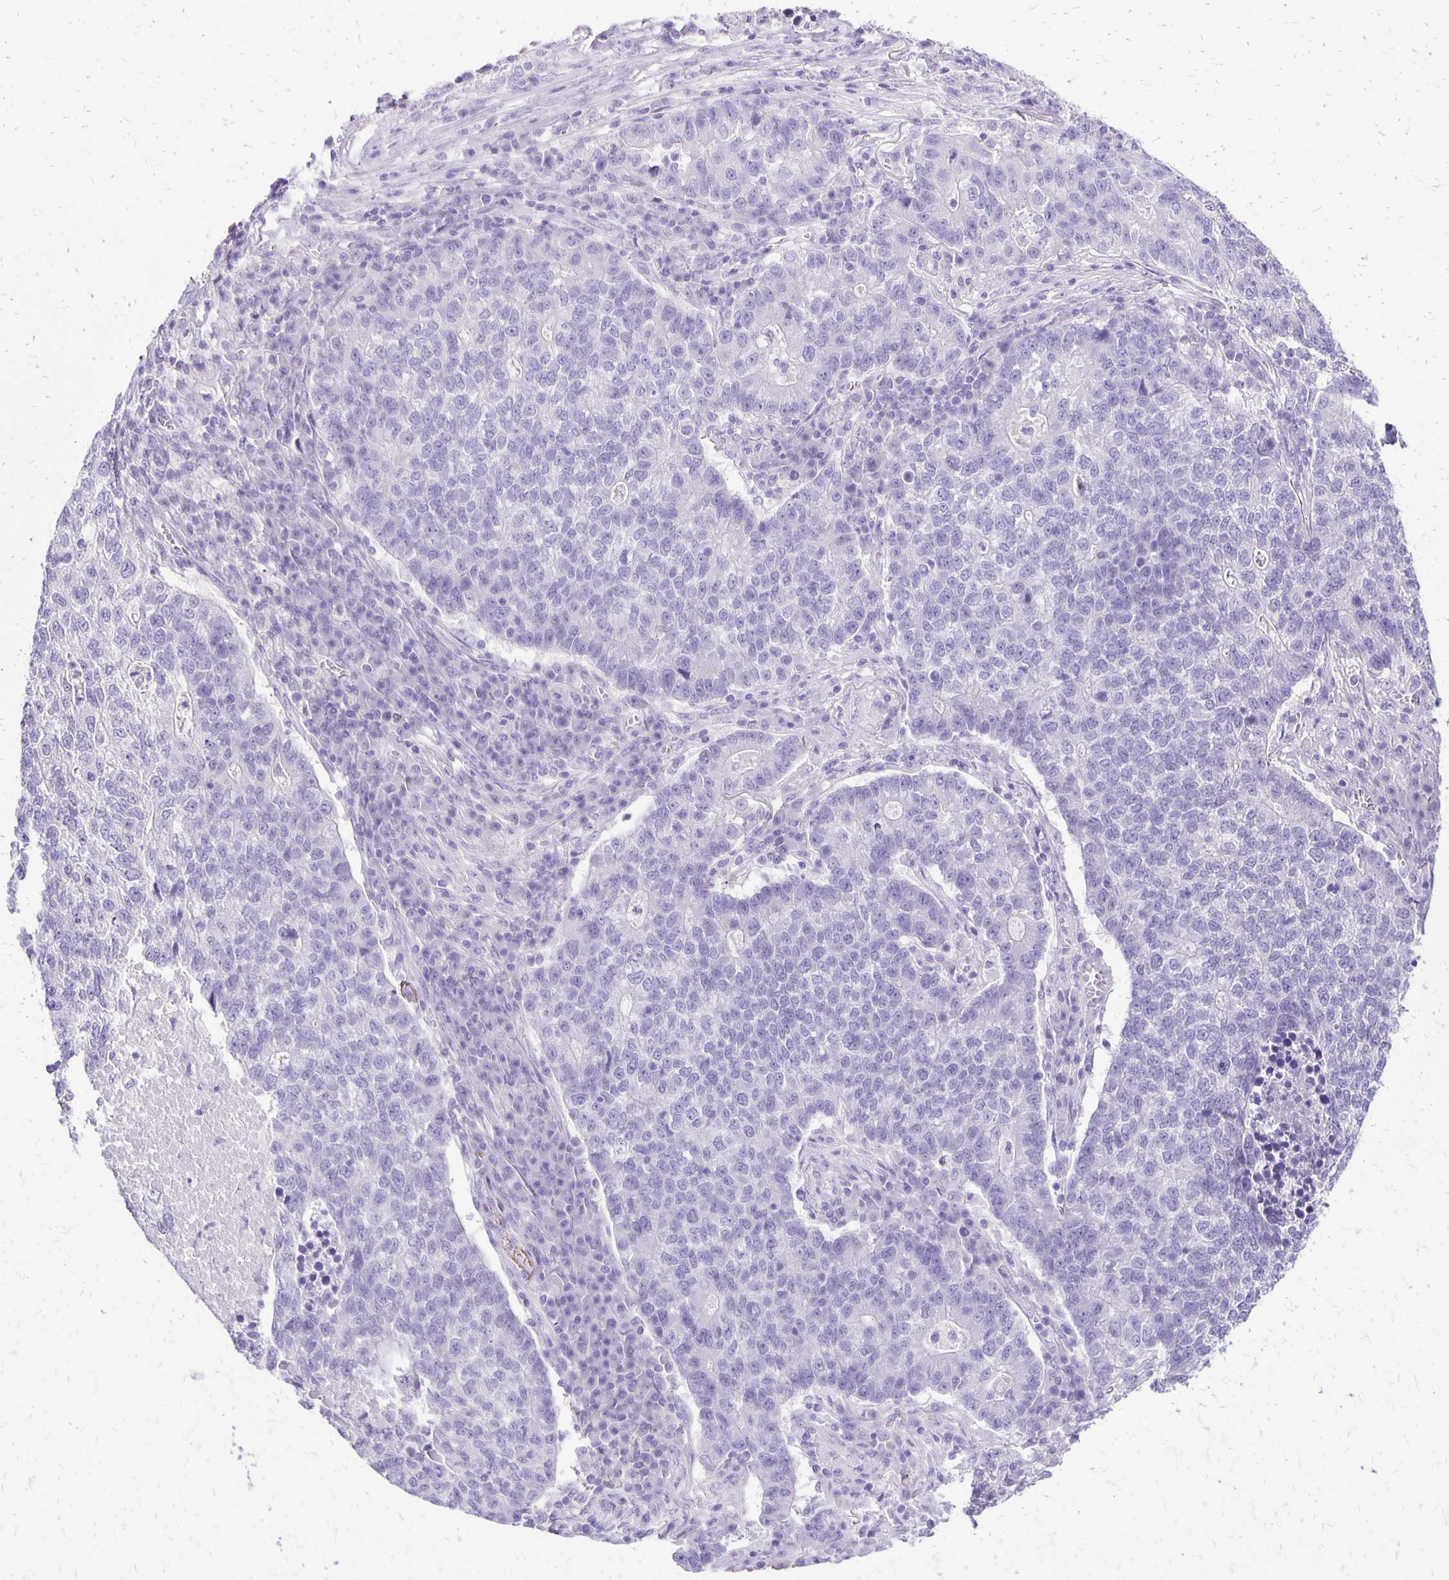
{"staining": {"intensity": "negative", "quantity": "none", "location": "none"}, "tissue": "lung cancer", "cell_type": "Tumor cells", "image_type": "cancer", "snomed": [{"axis": "morphology", "description": "Adenocarcinoma, NOS"}, {"axis": "topography", "description": "Lung"}], "caption": "DAB (3,3'-diaminobenzidine) immunohistochemical staining of human lung cancer reveals no significant staining in tumor cells. Nuclei are stained in blue.", "gene": "ANKRD45", "patient": {"sex": "male", "age": 57}}